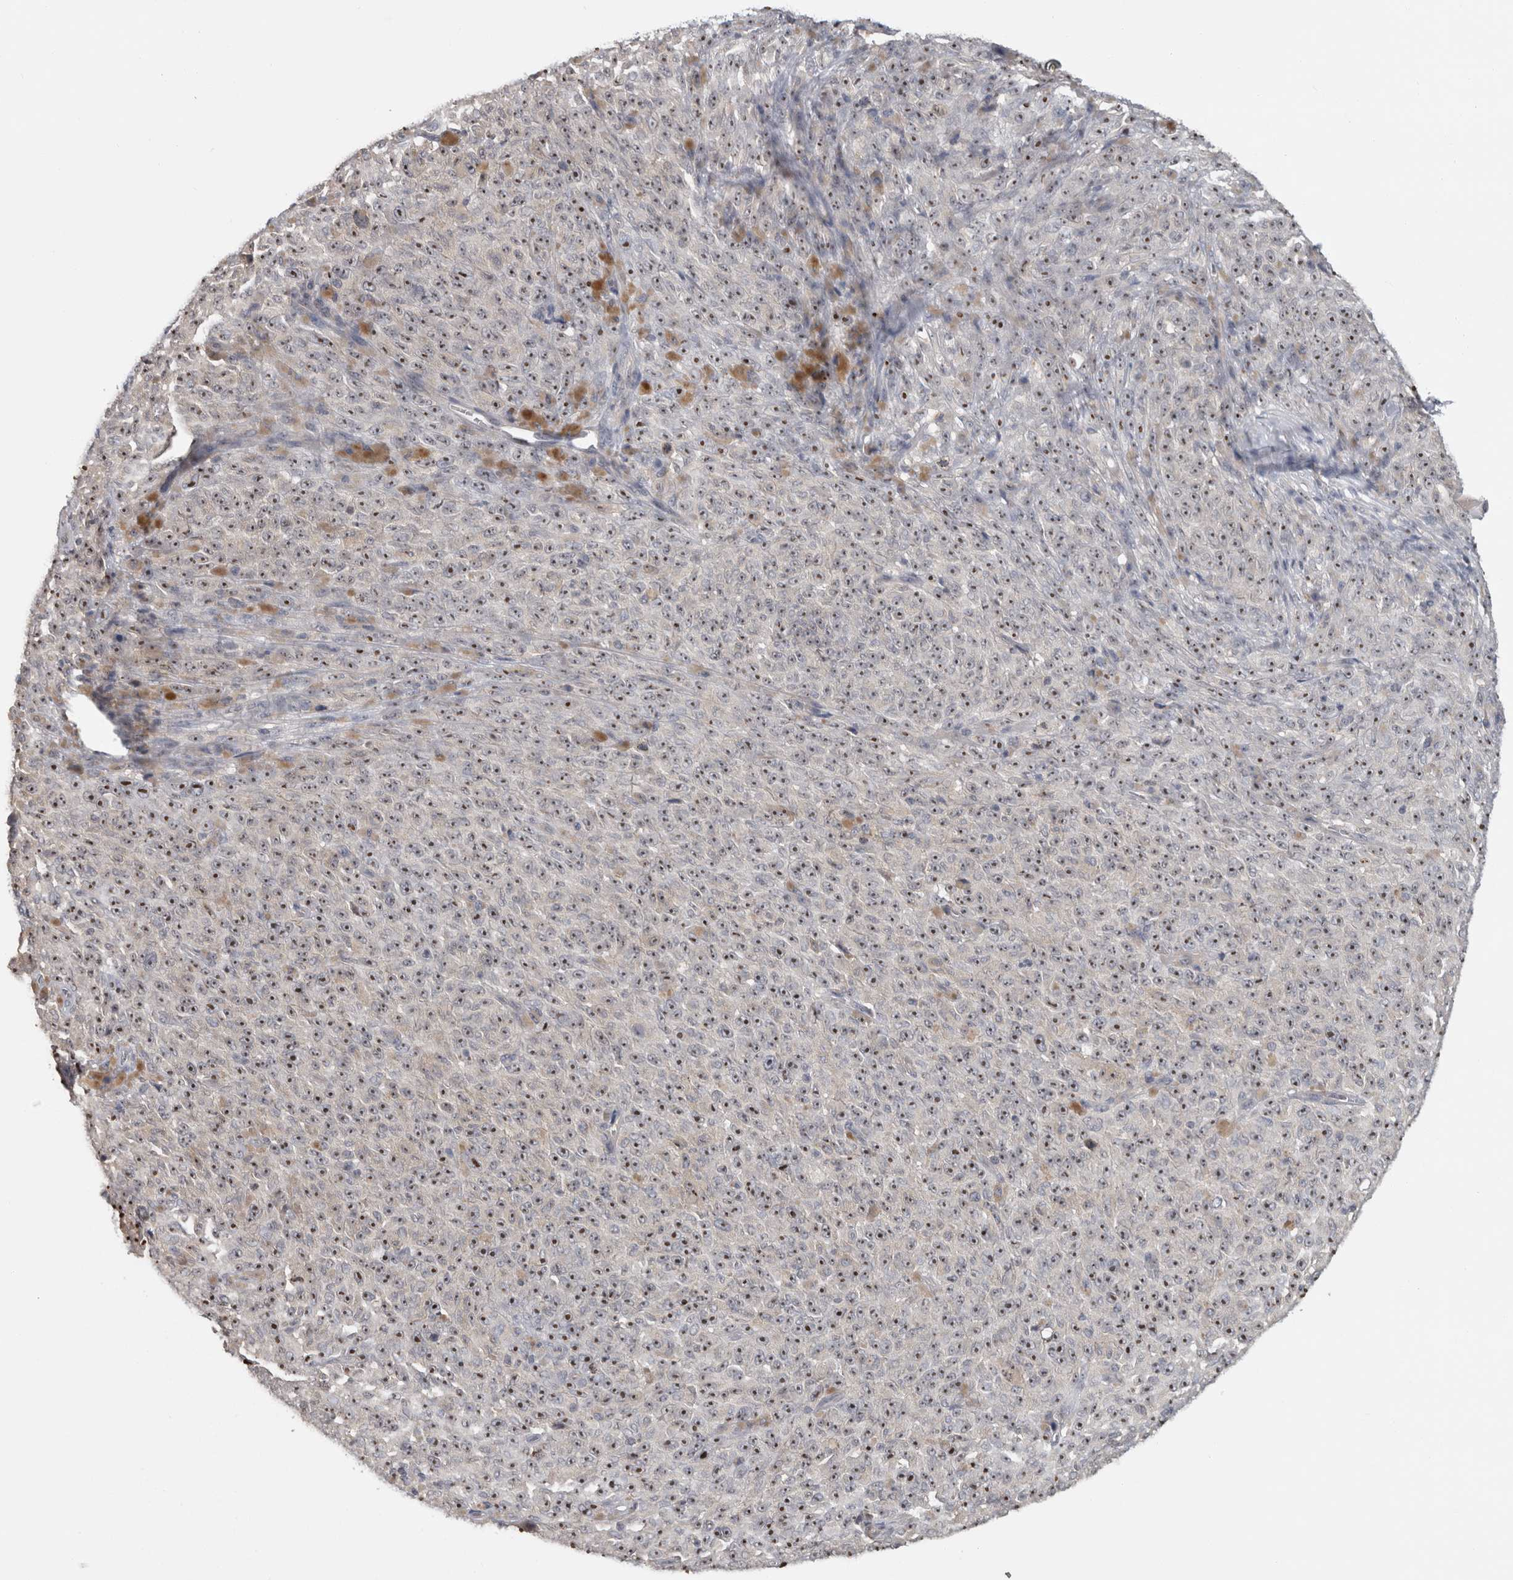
{"staining": {"intensity": "moderate", "quantity": ">75%", "location": "nuclear"}, "tissue": "melanoma", "cell_type": "Tumor cells", "image_type": "cancer", "snomed": [{"axis": "morphology", "description": "Malignant melanoma, NOS"}, {"axis": "topography", "description": "Skin"}], "caption": "An immunohistochemistry (IHC) histopathology image of neoplastic tissue is shown. Protein staining in brown highlights moderate nuclear positivity in malignant melanoma within tumor cells.", "gene": "RBM28", "patient": {"sex": "female", "age": 82}}